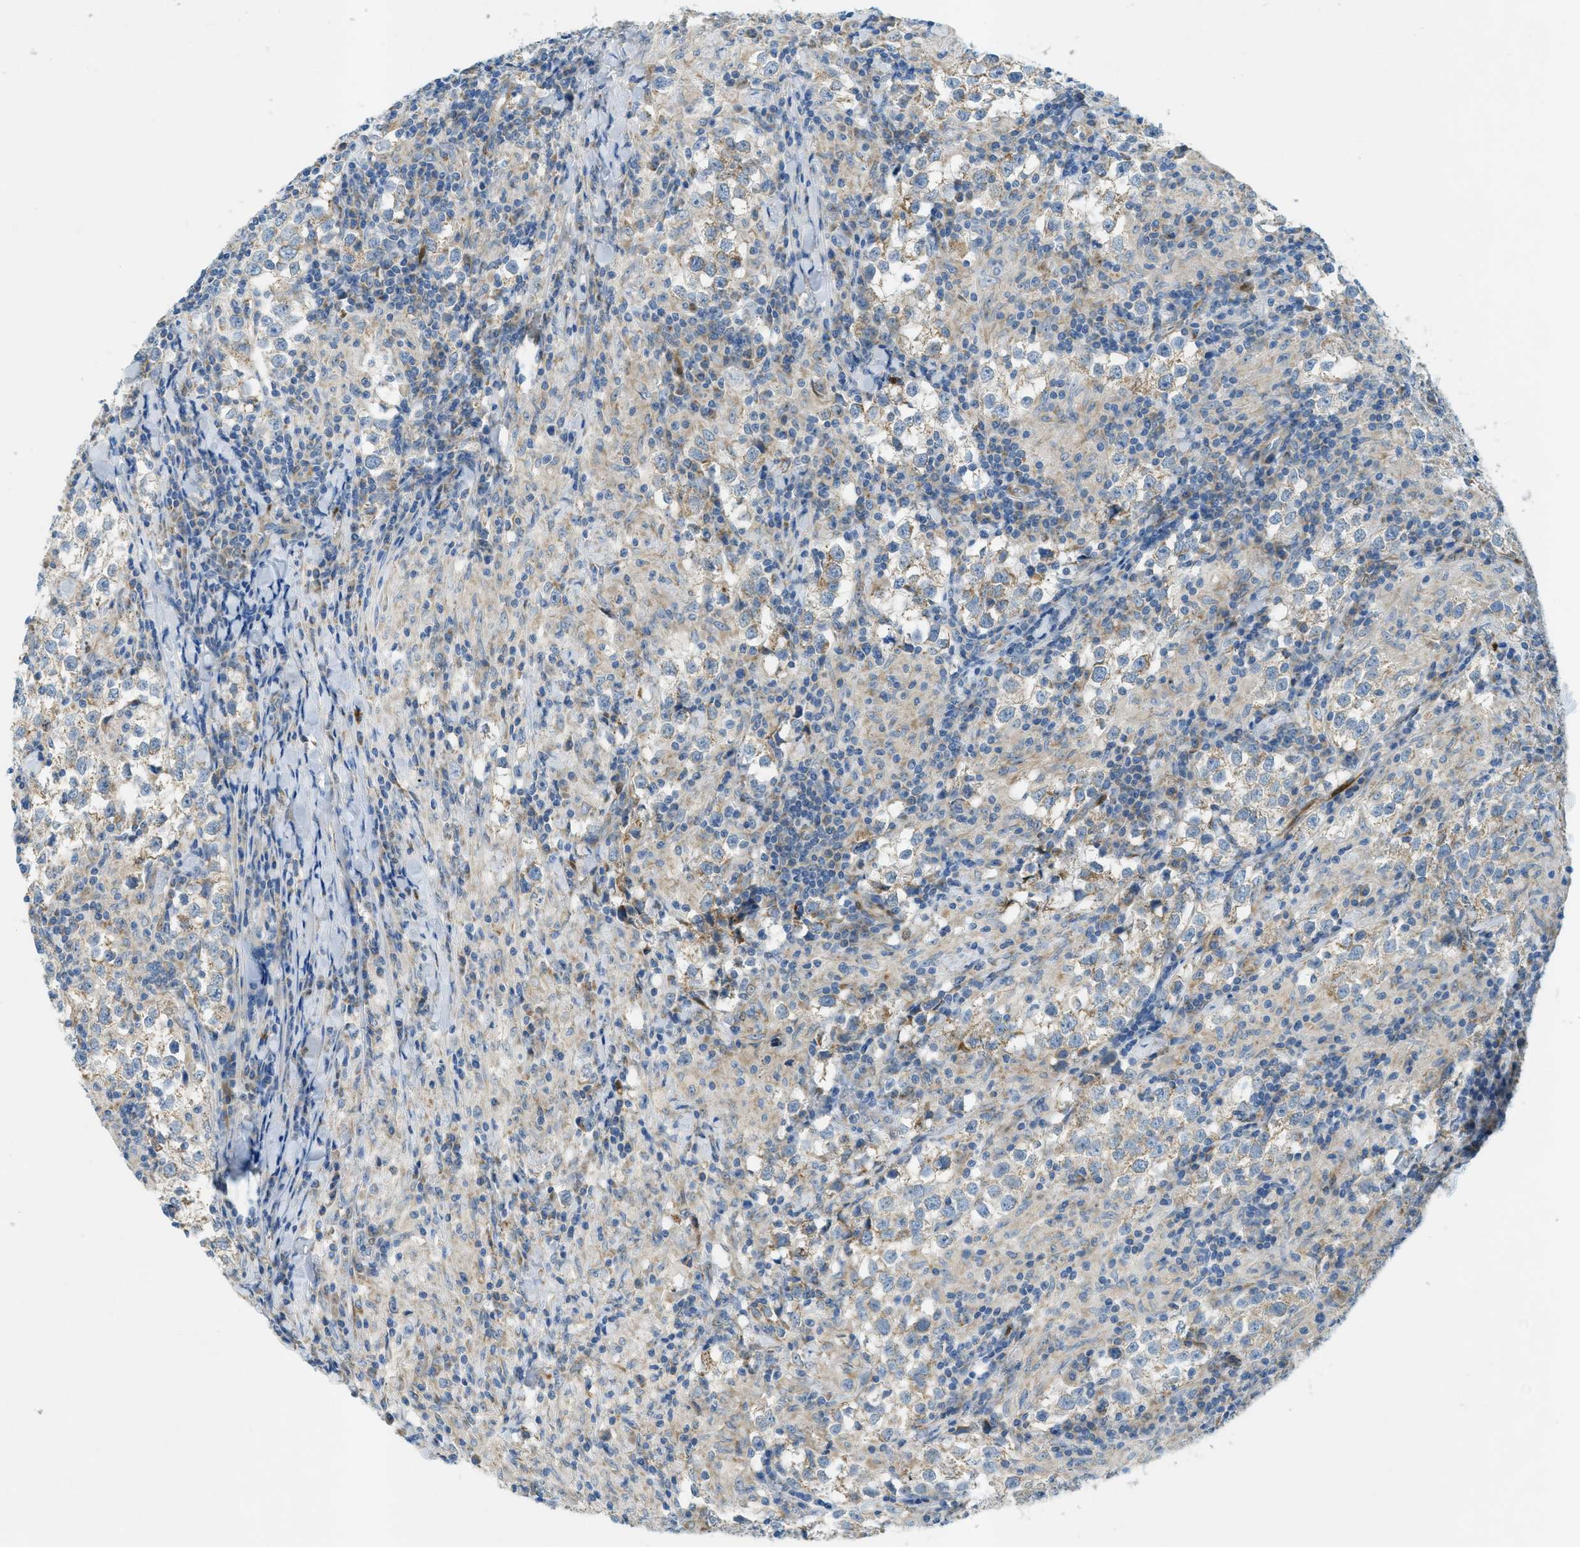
{"staining": {"intensity": "weak", "quantity": ">75%", "location": "cytoplasmic/membranous"}, "tissue": "testis cancer", "cell_type": "Tumor cells", "image_type": "cancer", "snomed": [{"axis": "morphology", "description": "Seminoma, NOS"}, {"axis": "morphology", "description": "Carcinoma, Embryonal, NOS"}, {"axis": "topography", "description": "Testis"}], "caption": "DAB (3,3'-diaminobenzidine) immunohistochemical staining of human testis seminoma displays weak cytoplasmic/membranous protein positivity in about >75% of tumor cells.", "gene": "CYGB", "patient": {"sex": "male", "age": 36}}